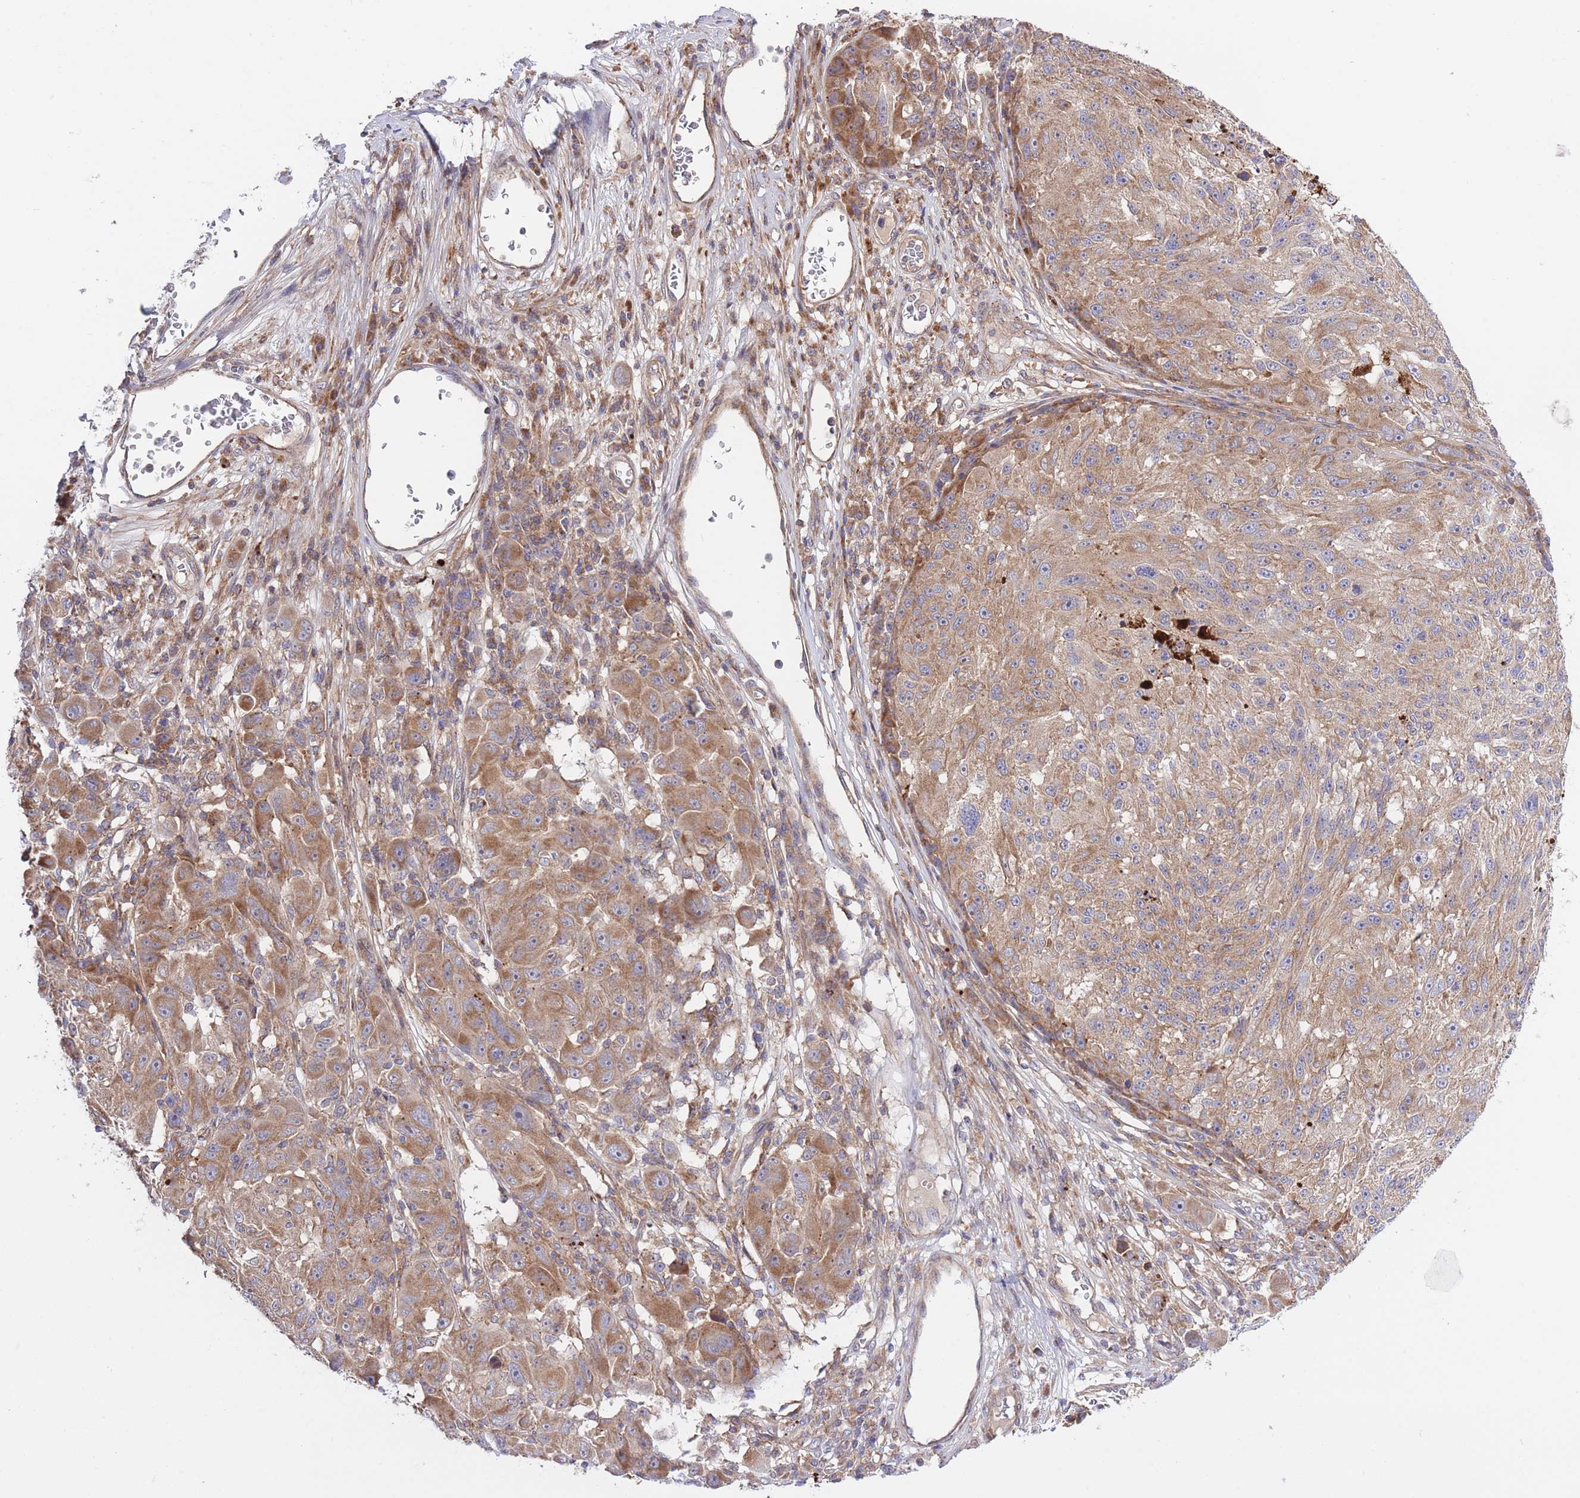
{"staining": {"intensity": "moderate", "quantity": ">75%", "location": "cytoplasmic/membranous"}, "tissue": "melanoma", "cell_type": "Tumor cells", "image_type": "cancer", "snomed": [{"axis": "morphology", "description": "Malignant melanoma, NOS"}, {"axis": "topography", "description": "Skin"}], "caption": "Immunohistochemical staining of human melanoma exhibits moderate cytoplasmic/membranous protein positivity in approximately >75% of tumor cells.", "gene": "ATP13A2", "patient": {"sex": "male", "age": 53}}